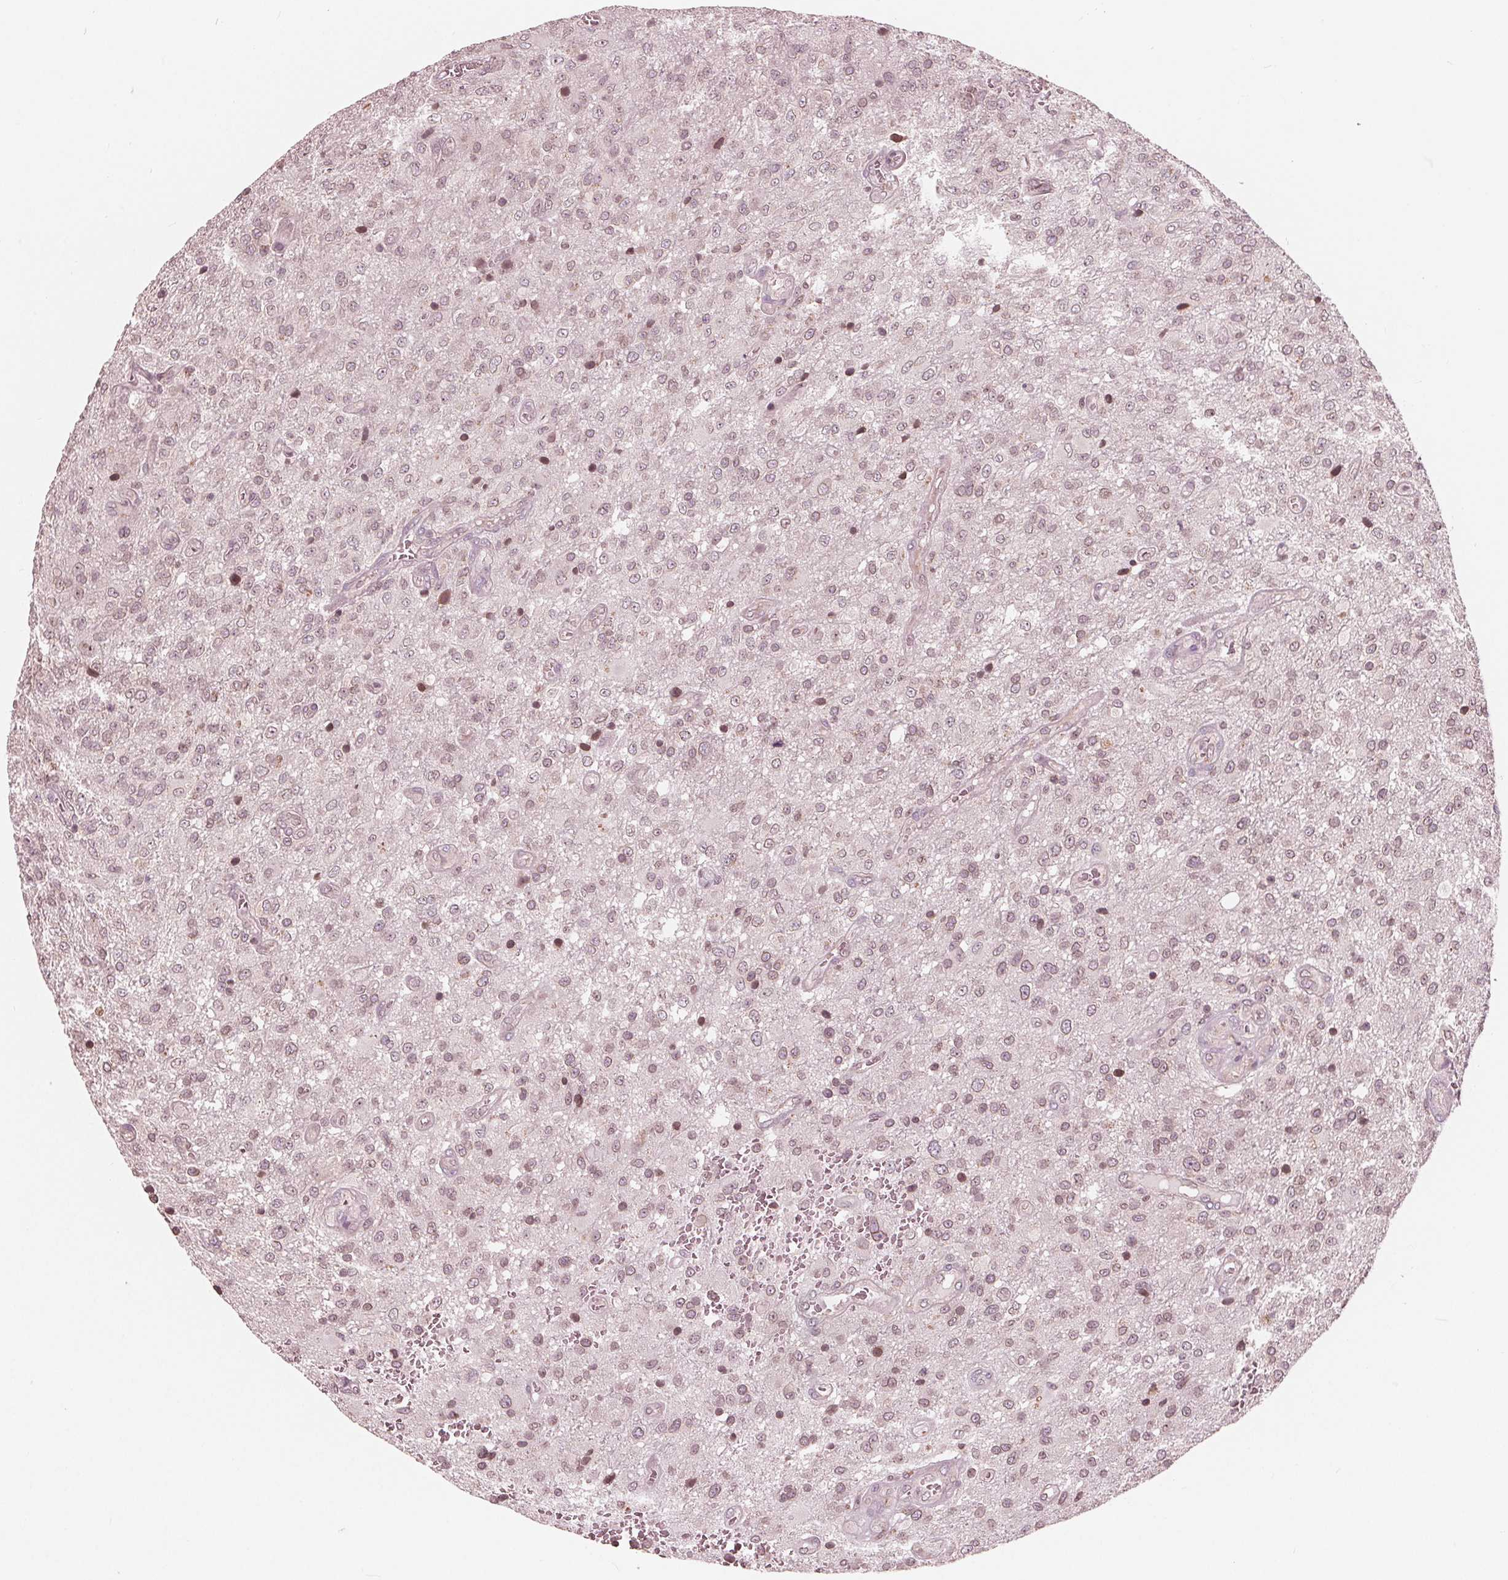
{"staining": {"intensity": "weak", "quantity": "25%-75%", "location": "cytoplasmic/membranous,nuclear"}, "tissue": "glioma", "cell_type": "Tumor cells", "image_type": "cancer", "snomed": [{"axis": "morphology", "description": "Glioma, malignant, Low grade"}, {"axis": "topography", "description": "Brain"}], "caption": "High-magnification brightfield microscopy of glioma stained with DAB (brown) and counterstained with hematoxylin (blue). tumor cells exhibit weak cytoplasmic/membranous and nuclear expression is present in about25%-75% of cells.", "gene": "NUP210", "patient": {"sex": "male", "age": 66}}